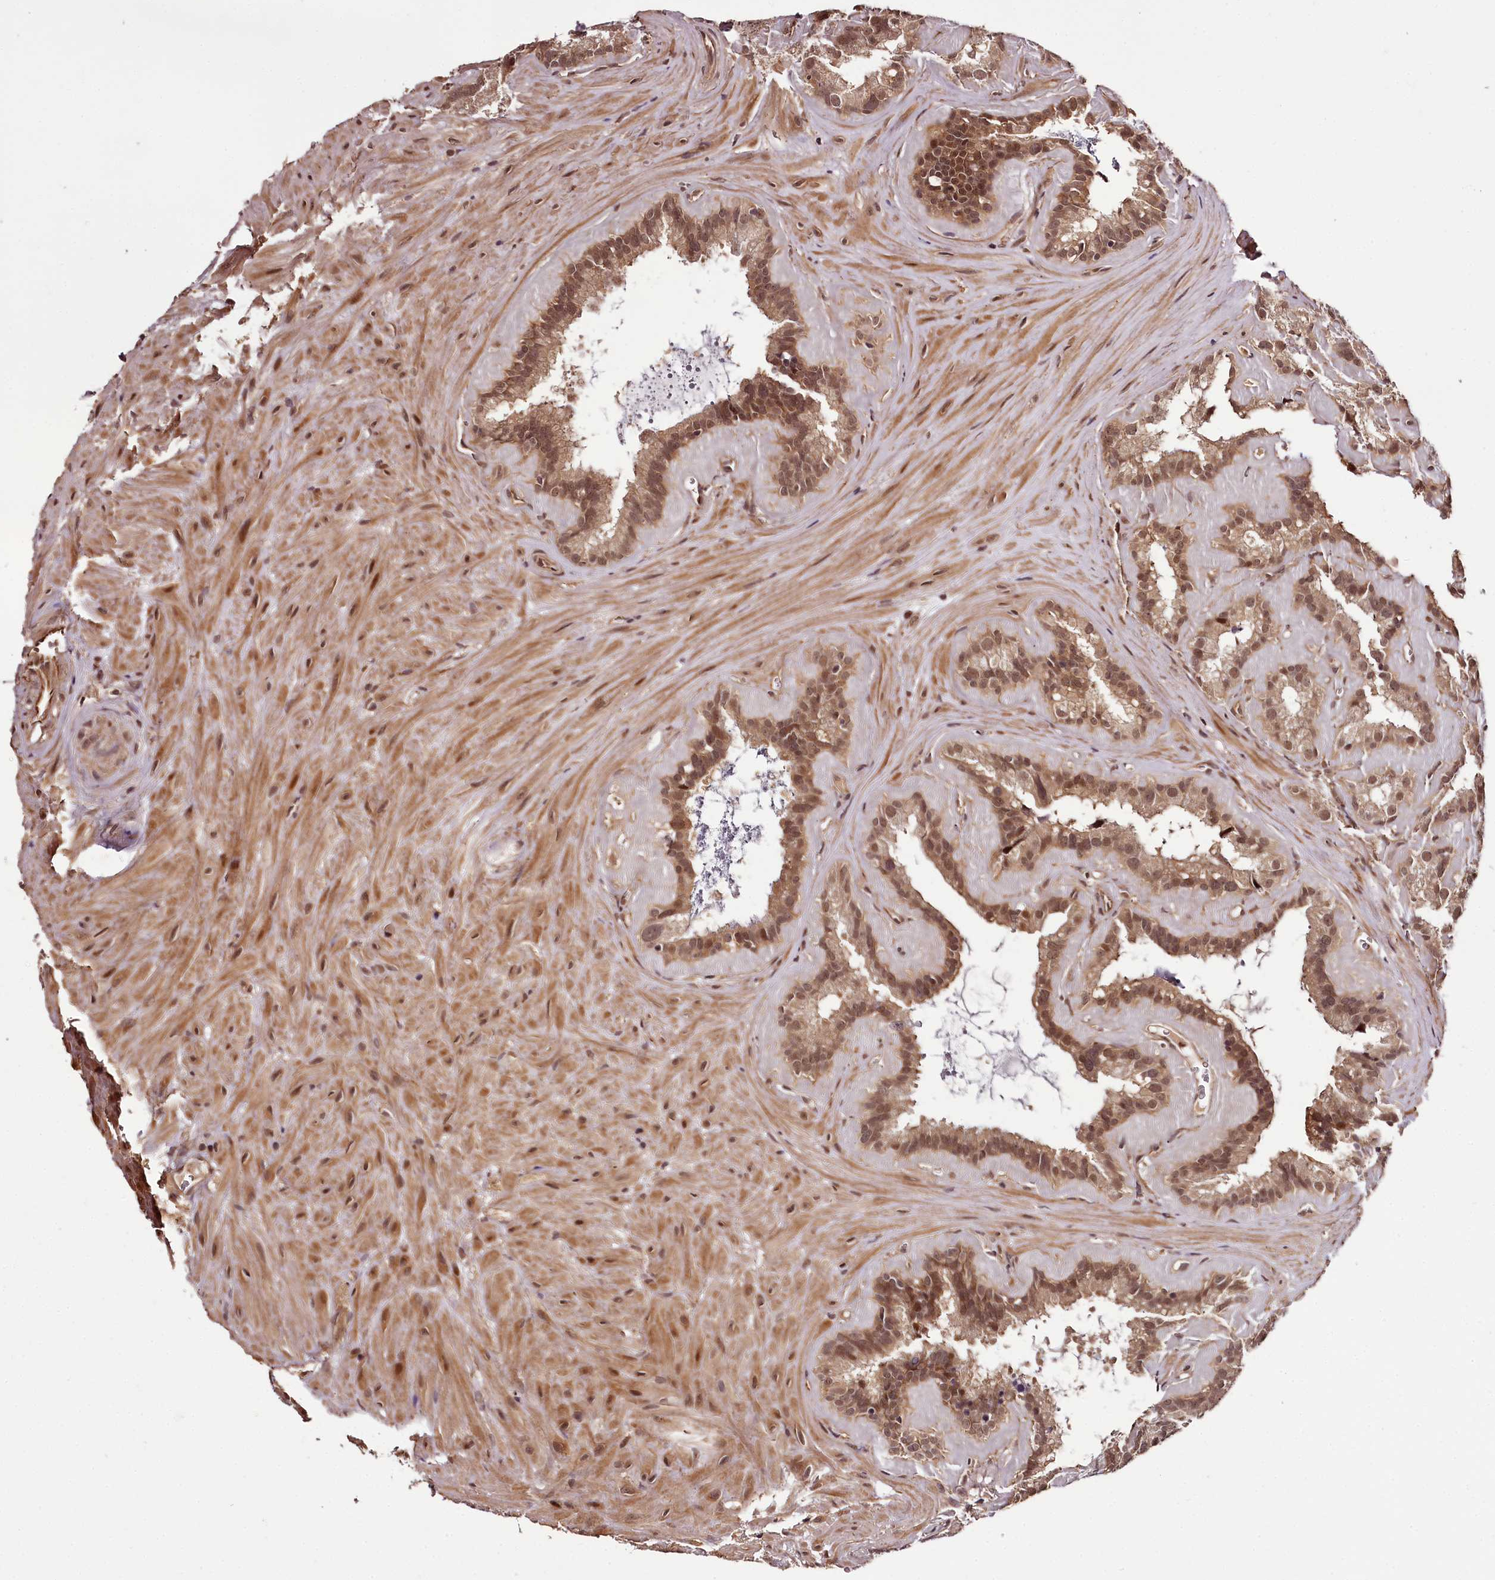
{"staining": {"intensity": "moderate", "quantity": ">75%", "location": "cytoplasmic/membranous,nuclear"}, "tissue": "seminal vesicle", "cell_type": "Glandular cells", "image_type": "normal", "snomed": [{"axis": "morphology", "description": "Normal tissue, NOS"}, {"axis": "topography", "description": "Prostate"}, {"axis": "topography", "description": "Seminal veicle"}], "caption": "Immunohistochemistry (IHC) micrograph of unremarkable seminal vesicle stained for a protein (brown), which demonstrates medium levels of moderate cytoplasmic/membranous,nuclear positivity in about >75% of glandular cells.", "gene": "MAML3", "patient": {"sex": "male", "age": 59}}